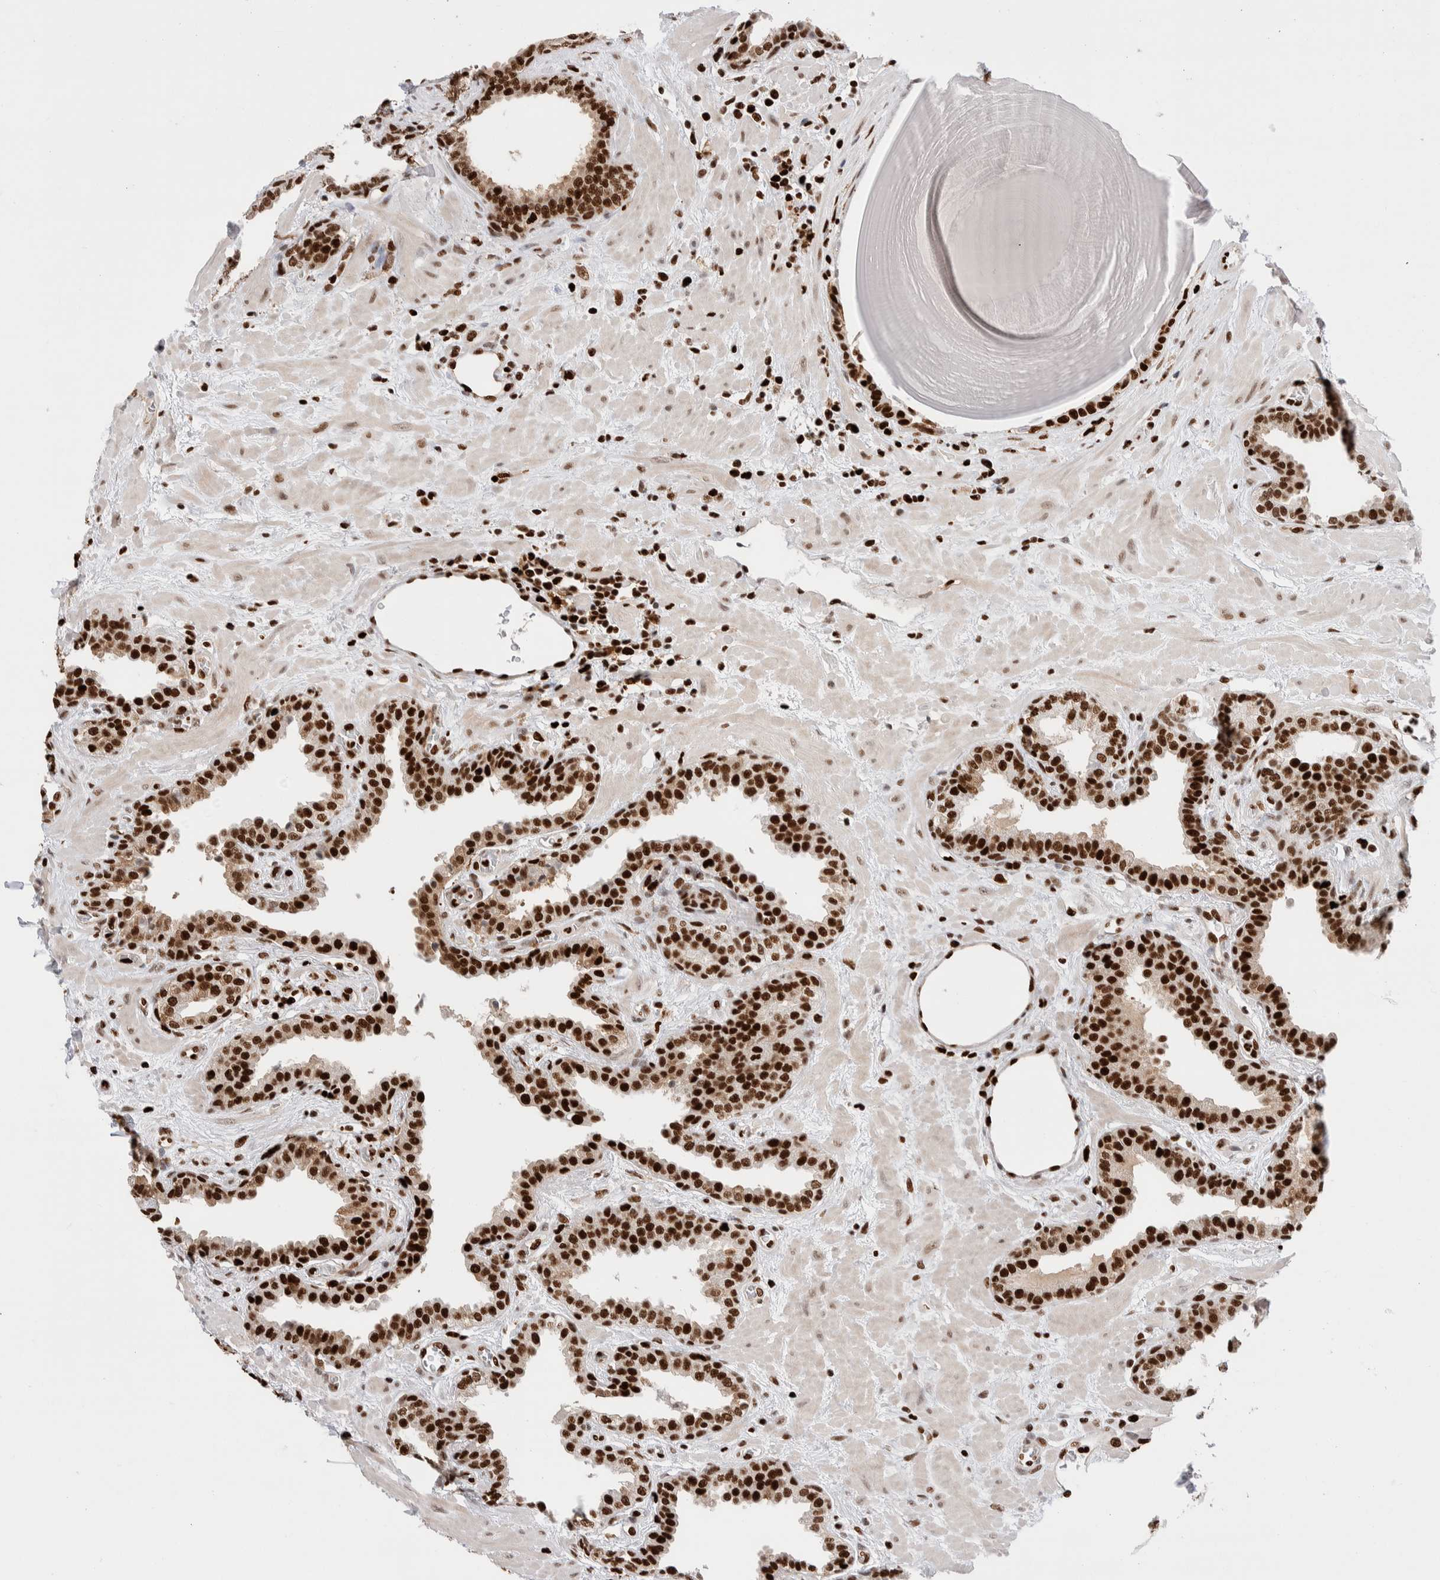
{"staining": {"intensity": "strong", "quantity": ">75%", "location": "cytoplasmic/membranous,nuclear"}, "tissue": "prostate", "cell_type": "Glandular cells", "image_type": "normal", "snomed": [{"axis": "morphology", "description": "Normal tissue, NOS"}, {"axis": "topography", "description": "Prostate"}], "caption": "IHC micrograph of benign human prostate stained for a protein (brown), which exhibits high levels of strong cytoplasmic/membranous,nuclear staining in about >75% of glandular cells.", "gene": "C17orf49", "patient": {"sex": "male", "age": 51}}